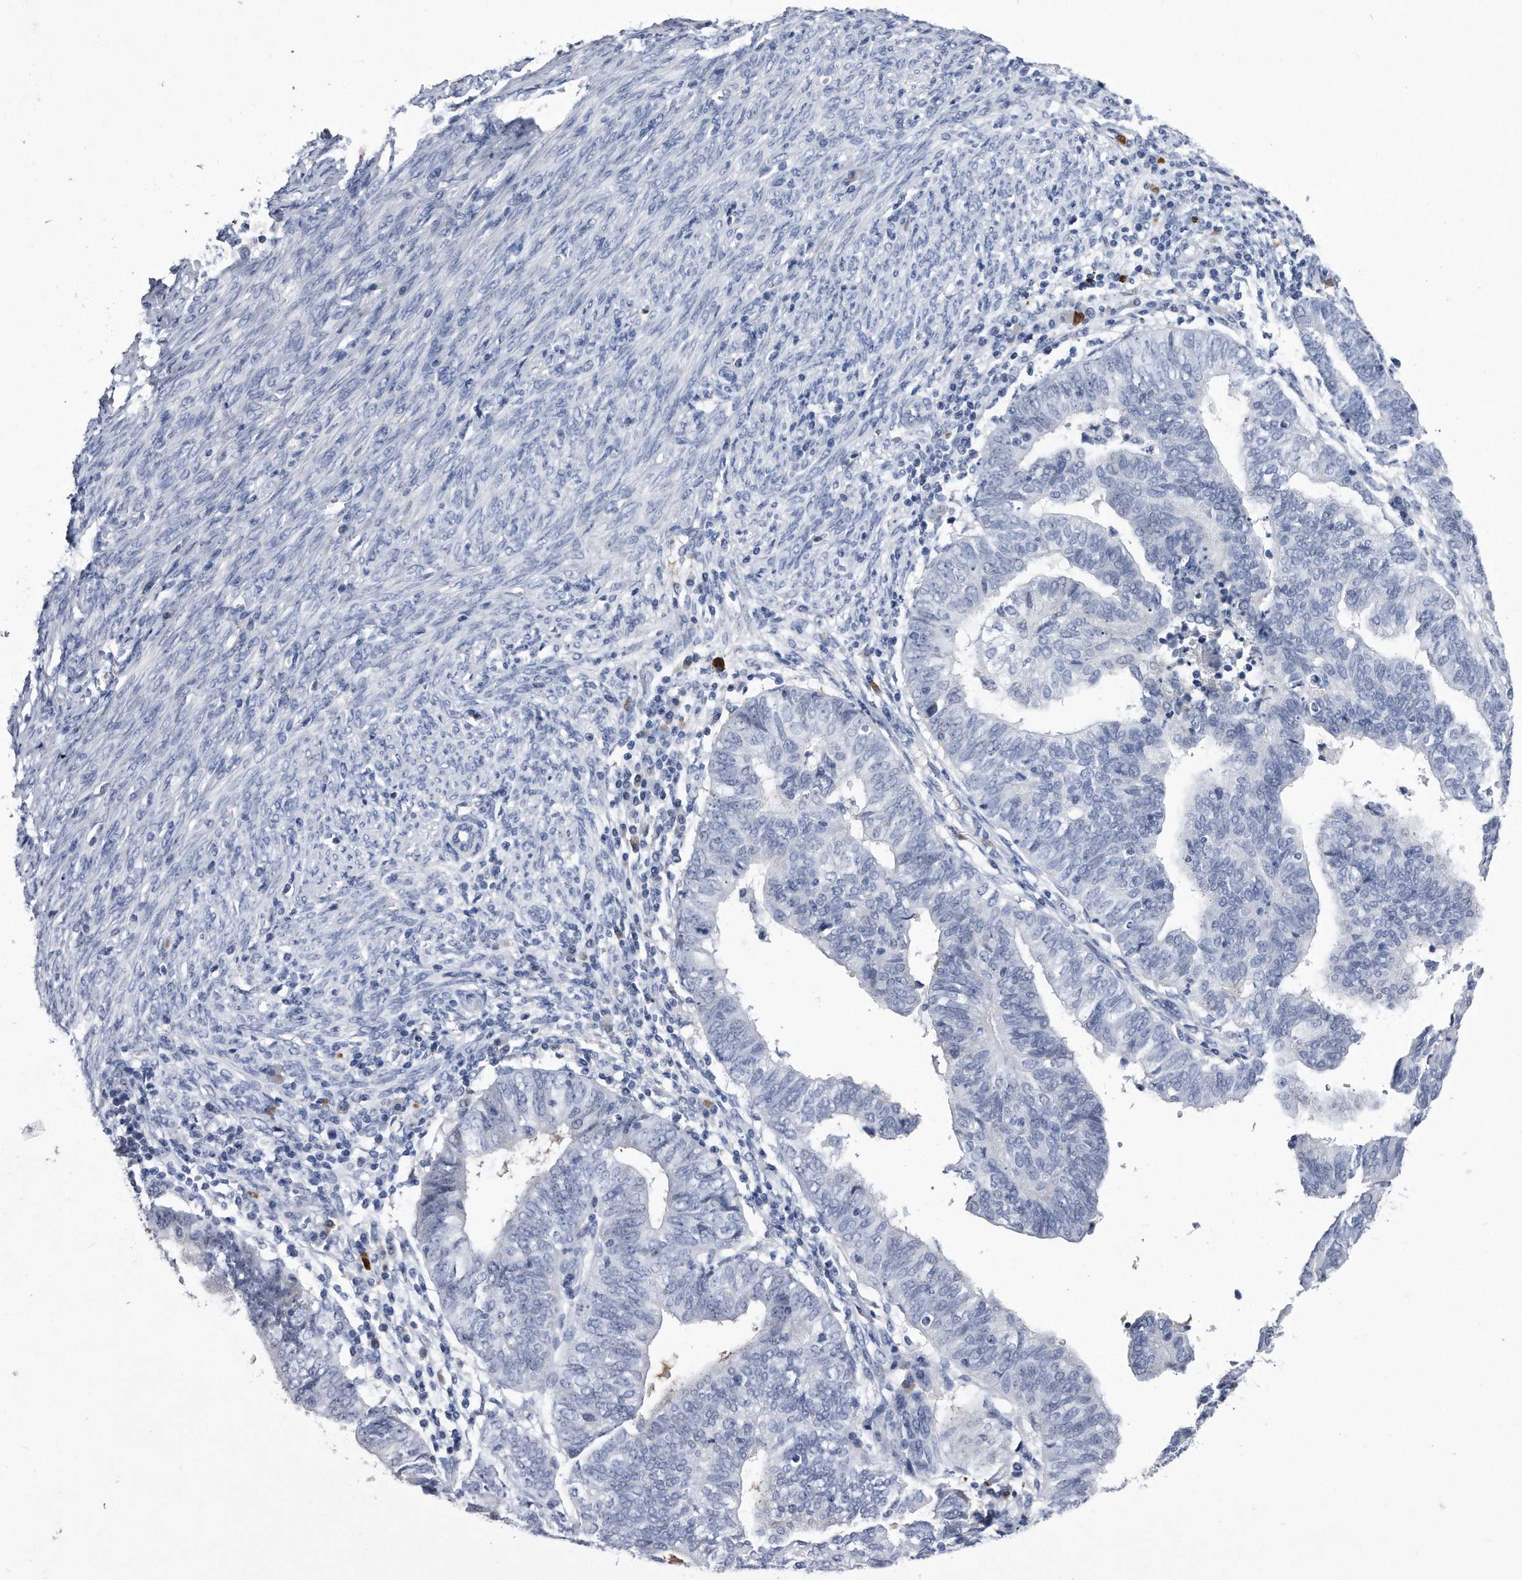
{"staining": {"intensity": "negative", "quantity": "none", "location": "none"}, "tissue": "endometrial cancer", "cell_type": "Tumor cells", "image_type": "cancer", "snomed": [{"axis": "morphology", "description": "Adenocarcinoma, NOS"}, {"axis": "topography", "description": "Uterus"}], "caption": "Immunohistochemical staining of human endometrial adenocarcinoma exhibits no significant expression in tumor cells. (Stains: DAB immunohistochemistry (IHC) with hematoxylin counter stain, Microscopy: brightfield microscopy at high magnification).", "gene": "KCTD8", "patient": {"sex": "female", "age": 77}}